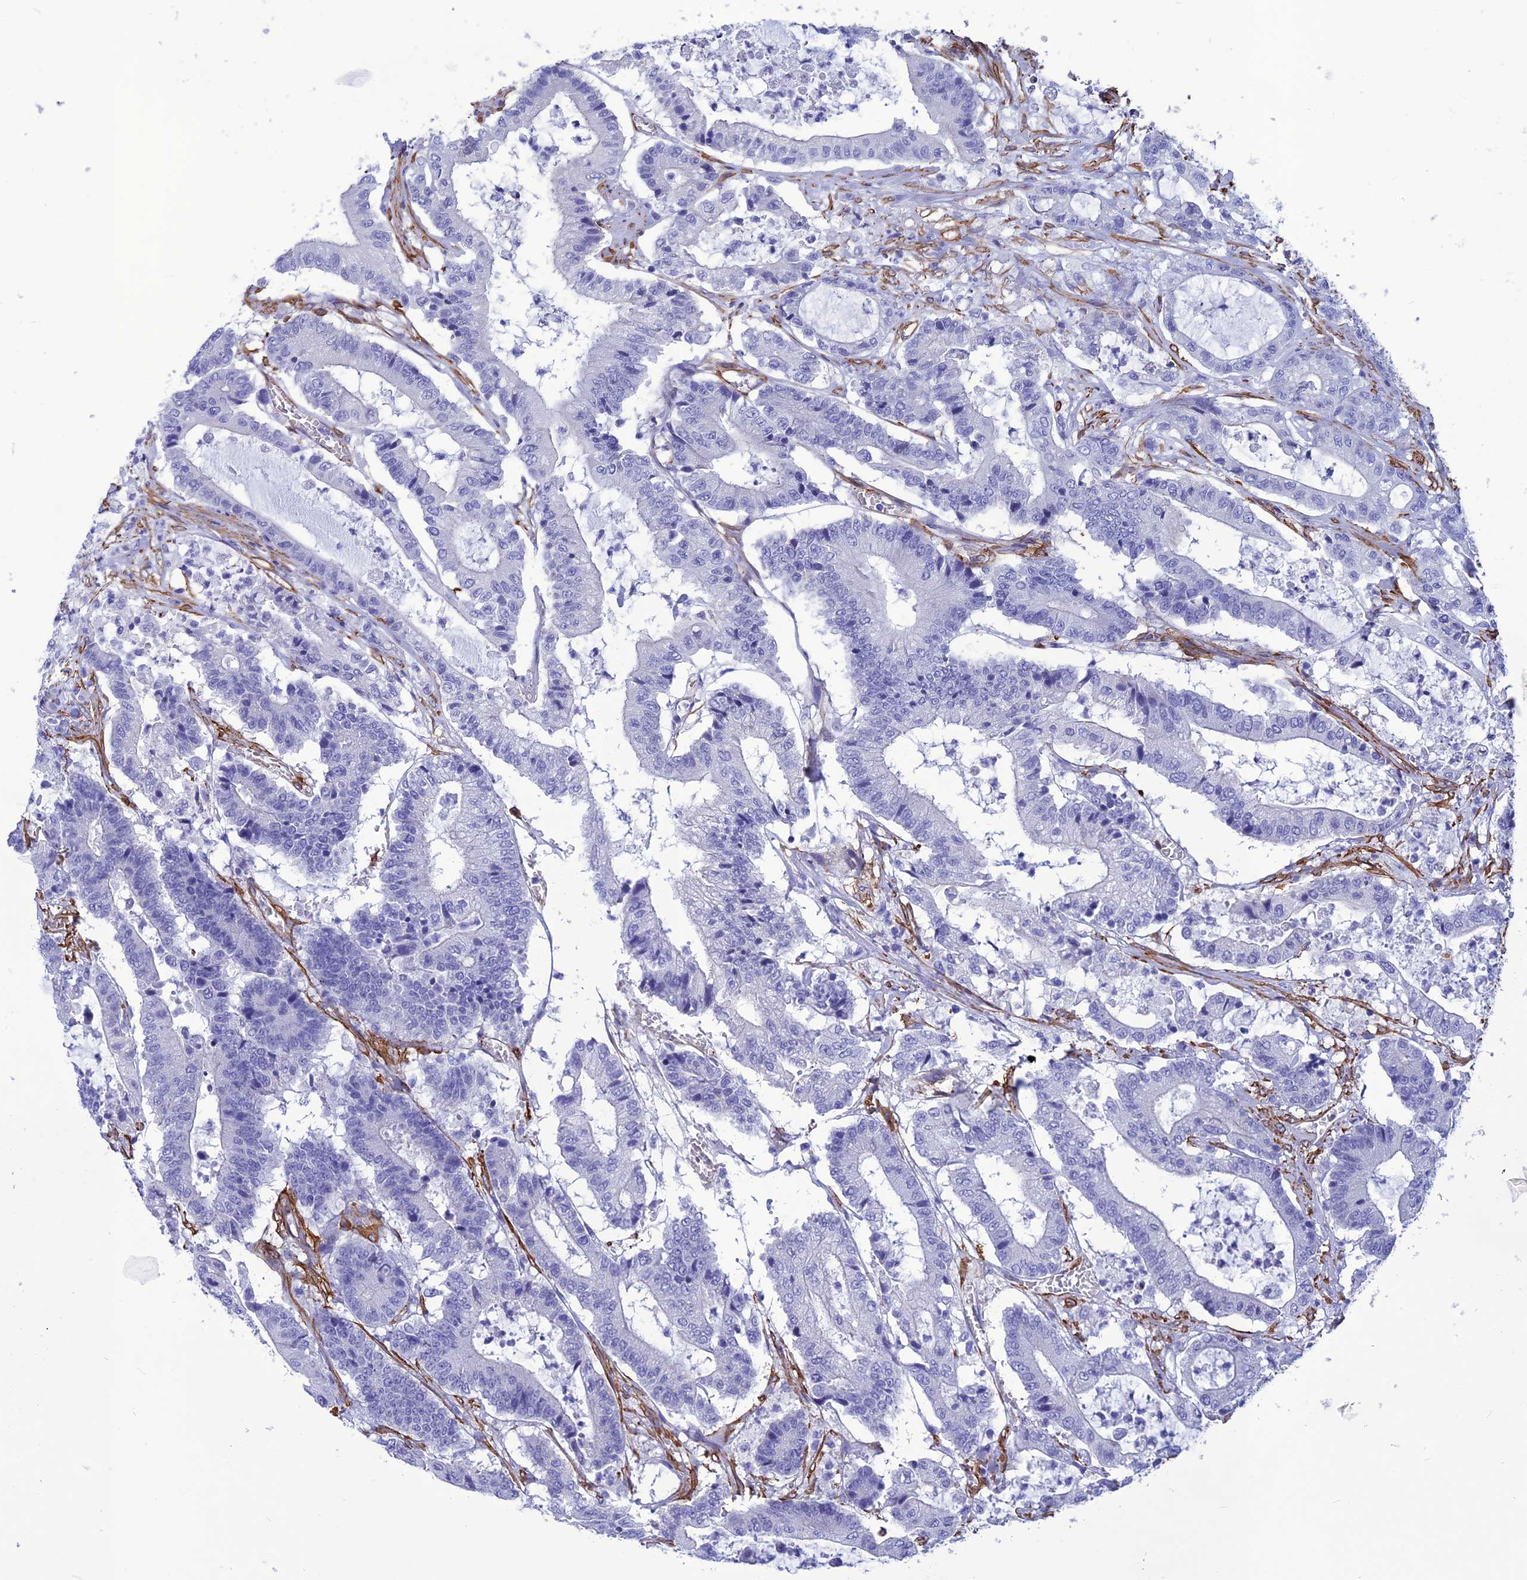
{"staining": {"intensity": "negative", "quantity": "none", "location": "none"}, "tissue": "colorectal cancer", "cell_type": "Tumor cells", "image_type": "cancer", "snomed": [{"axis": "morphology", "description": "Adenocarcinoma, NOS"}, {"axis": "topography", "description": "Colon"}], "caption": "Immunohistochemical staining of adenocarcinoma (colorectal) exhibits no significant staining in tumor cells.", "gene": "NKD1", "patient": {"sex": "female", "age": 84}}